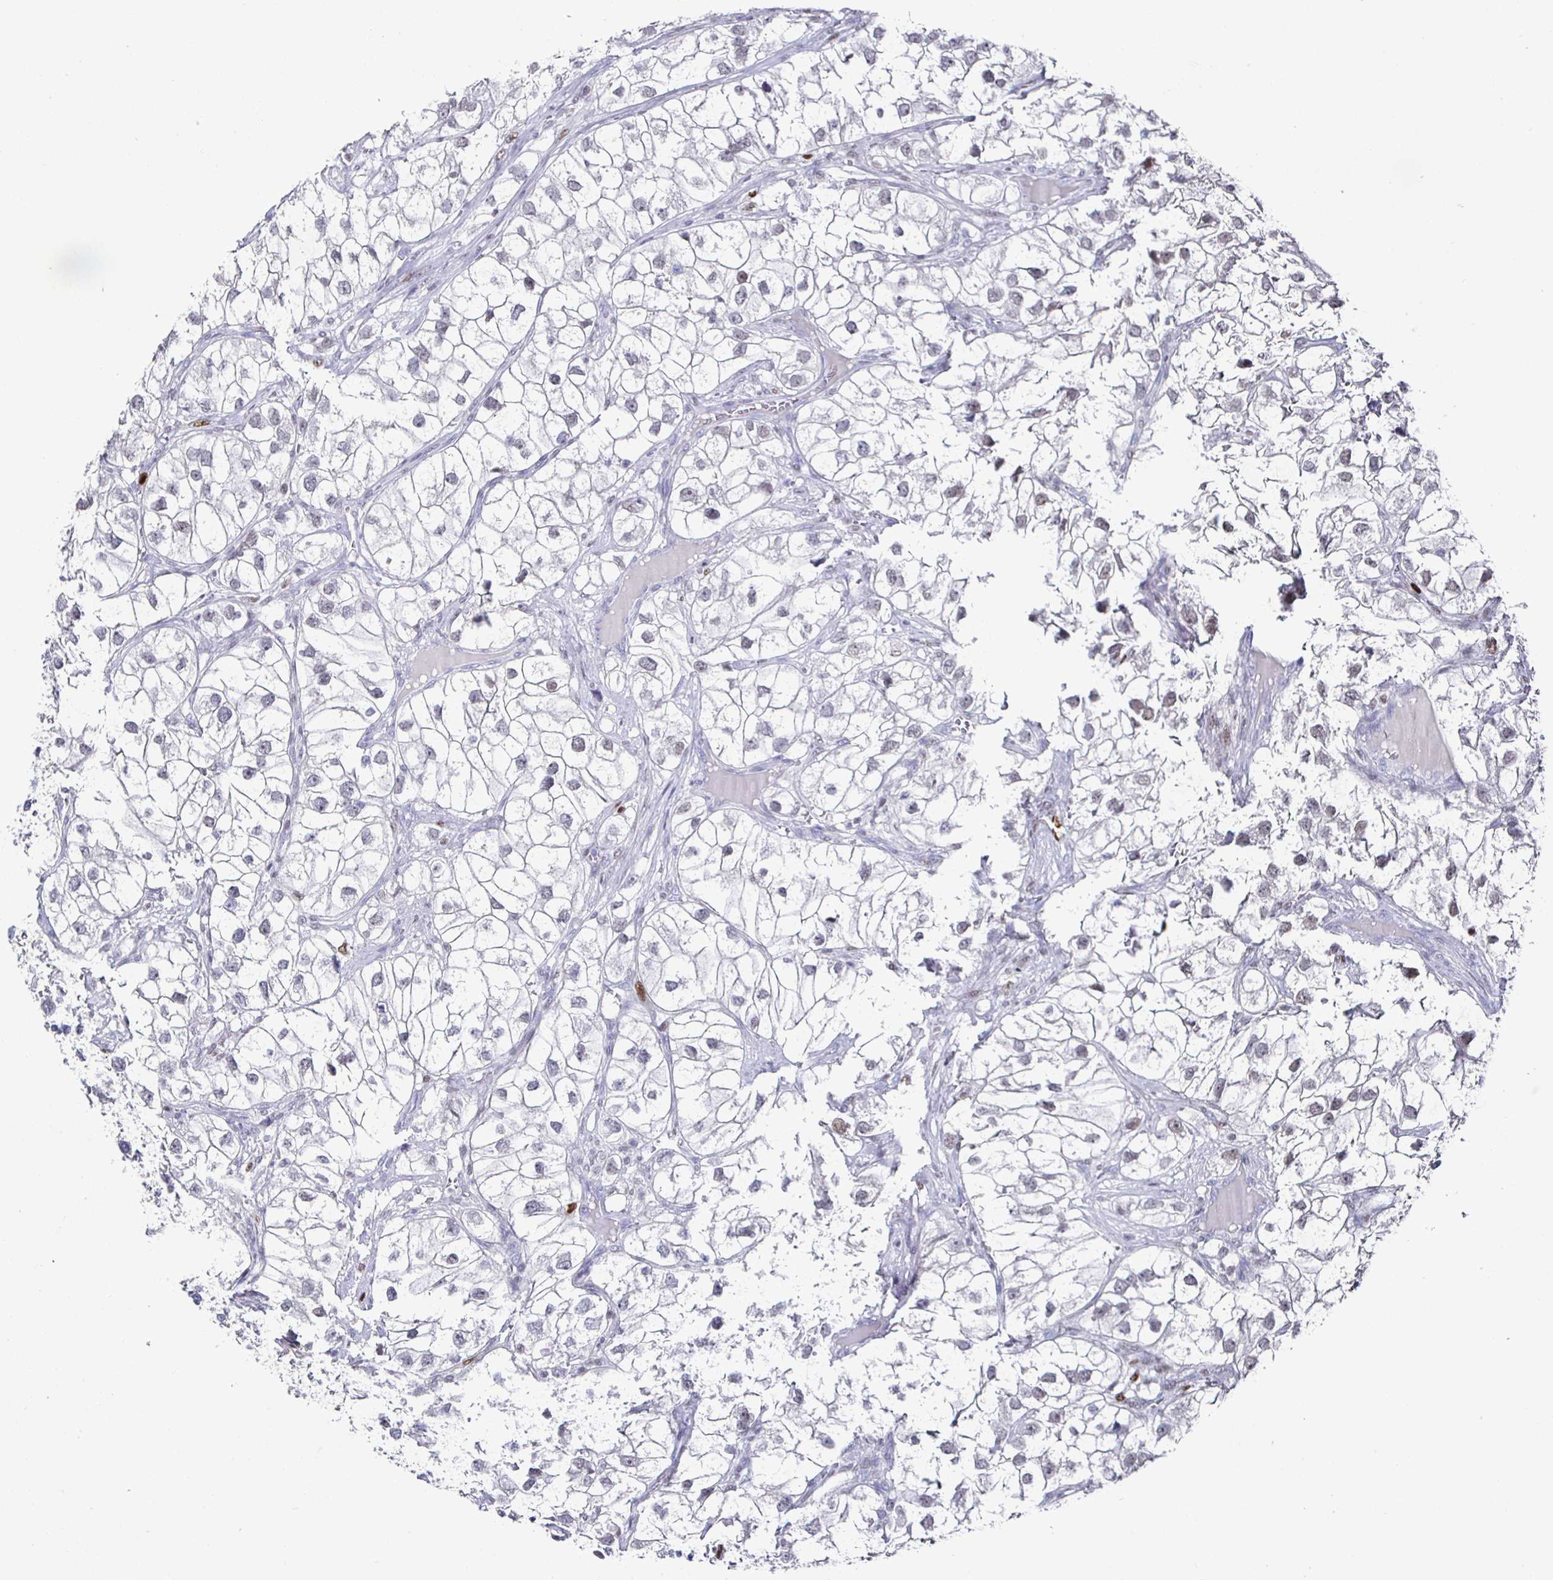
{"staining": {"intensity": "negative", "quantity": "none", "location": "none"}, "tissue": "renal cancer", "cell_type": "Tumor cells", "image_type": "cancer", "snomed": [{"axis": "morphology", "description": "Adenocarcinoma, NOS"}, {"axis": "topography", "description": "Kidney"}], "caption": "Renal cancer (adenocarcinoma) was stained to show a protein in brown. There is no significant staining in tumor cells. (Brightfield microscopy of DAB immunohistochemistry (IHC) at high magnification).", "gene": "RUNX2", "patient": {"sex": "male", "age": 59}}